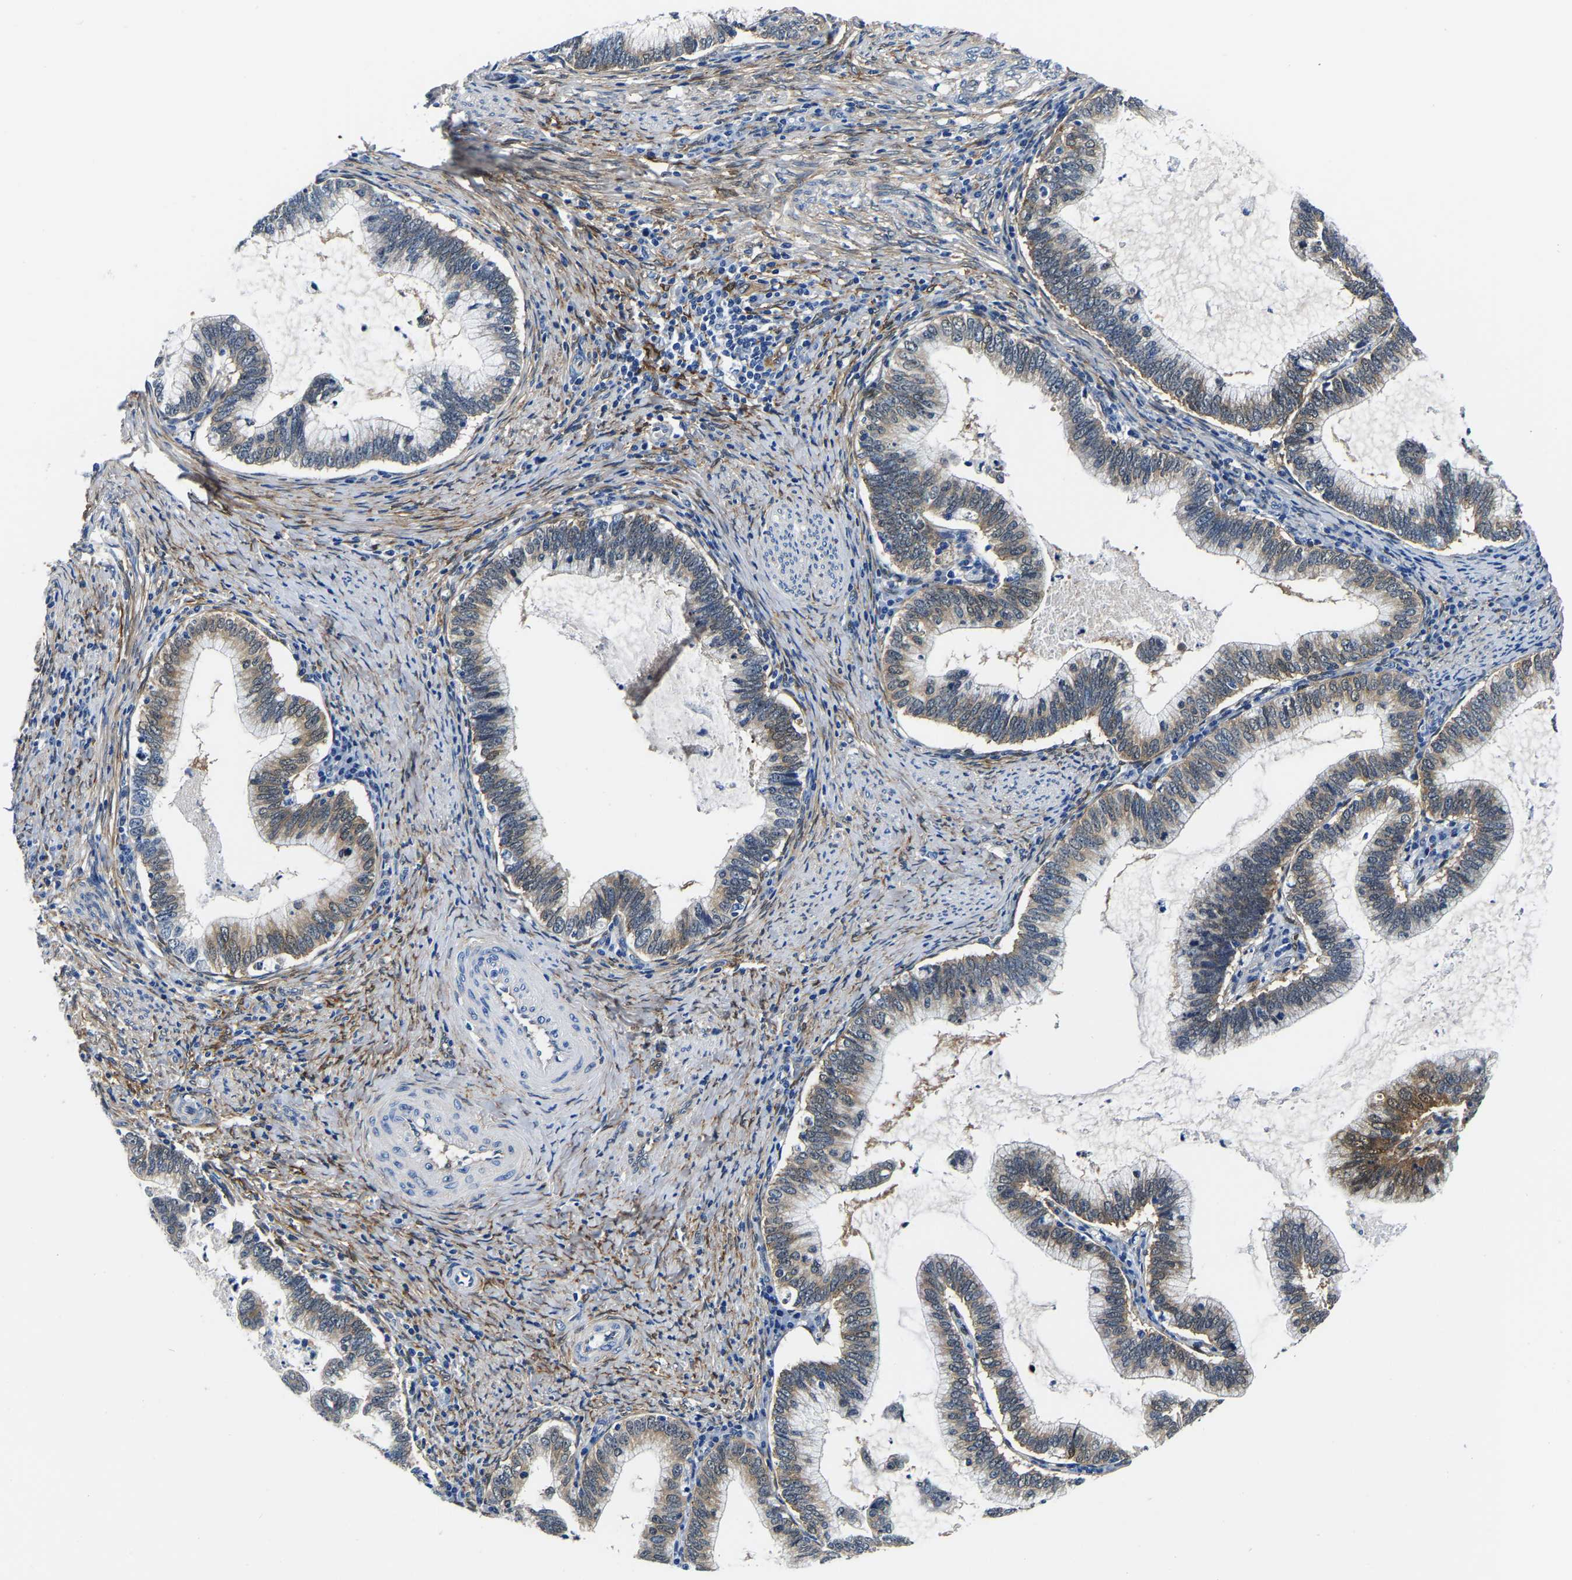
{"staining": {"intensity": "weak", "quantity": ">75%", "location": "cytoplasmic/membranous"}, "tissue": "cervical cancer", "cell_type": "Tumor cells", "image_type": "cancer", "snomed": [{"axis": "morphology", "description": "Adenocarcinoma, NOS"}, {"axis": "topography", "description": "Cervix"}], "caption": "A low amount of weak cytoplasmic/membranous staining is seen in about >75% of tumor cells in cervical cancer (adenocarcinoma) tissue.", "gene": "S100A13", "patient": {"sex": "female", "age": 36}}